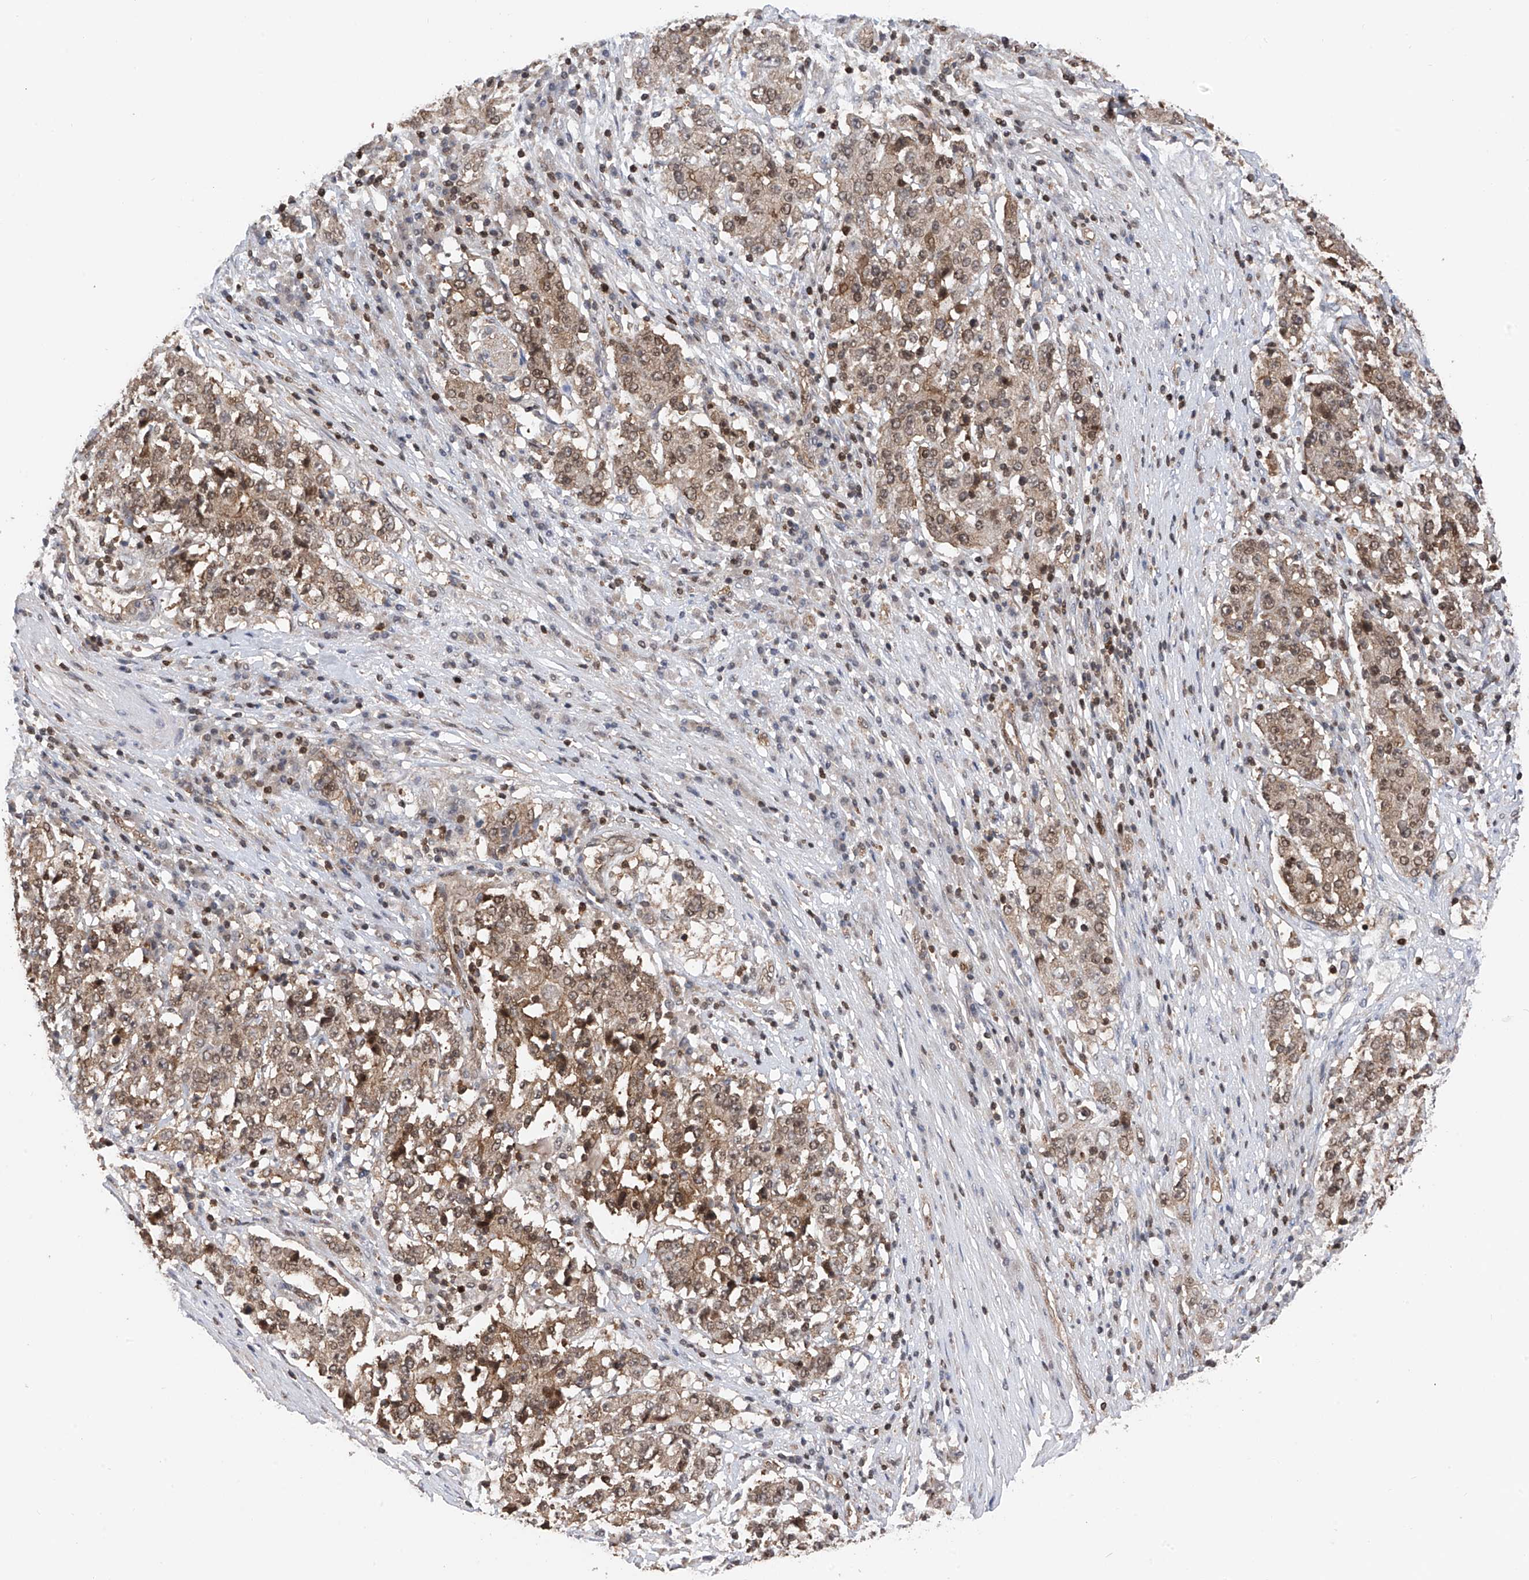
{"staining": {"intensity": "weak", "quantity": ">75%", "location": "cytoplasmic/membranous,nuclear"}, "tissue": "stomach cancer", "cell_type": "Tumor cells", "image_type": "cancer", "snomed": [{"axis": "morphology", "description": "Adenocarcinoma, NOS"}, {"axis": "topography", "description": "Stomach"}], "caption": "Immunohistochemistry (DAB (3,3'-diaminobenzidine)) staining of human adenocarcinoma (stomach) displays weak cytoplasmic/membranous and nuclear protein expression in about >75% of tumor cells. (DAB (3,3'-diaminobenzidine) = brown stain, brightfield microscopy at high magnification).", "gene": "DNAJC9", "patient": {"sex": "male", "age": 59}}